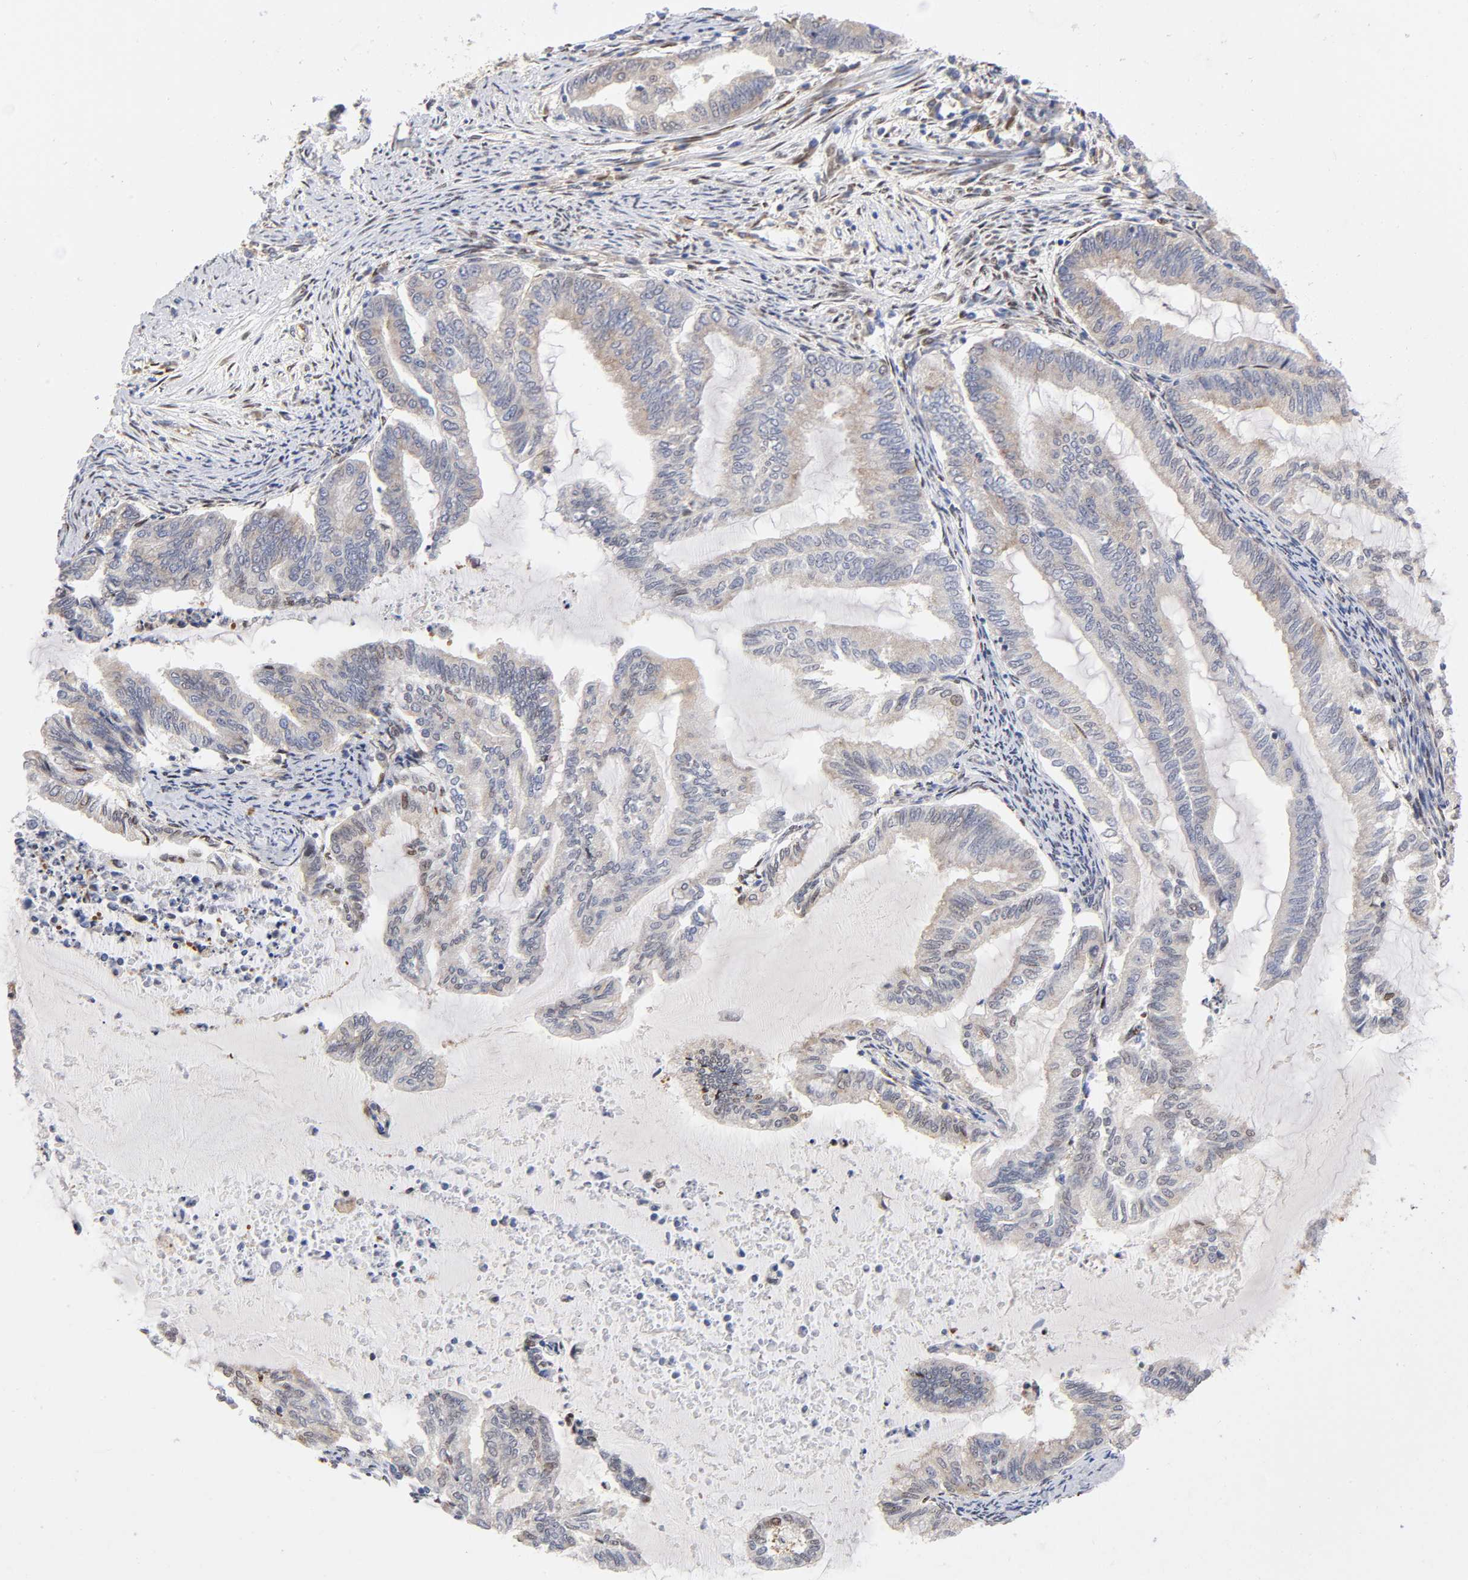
{"staining": {"intensity": "moderate", "quantity": "<25%", "location": "nuclear"}, "tissue": "endometrial cancer", "cell_type": "Tumor cells", "image_type": "cancer", "snomed": [{"axis": "morphology", "description": "Adenocarcinoma, NOS"}, {"axis": "topography", "description": "Endometrium"}], "caption": "Moderate nuclear protein staining is present in approximately <25% of tumor cells in adenocarcinoma (endometrial).", "gene": "PAFAH1B1", "patient": {"sex": "female", "age": 79}}